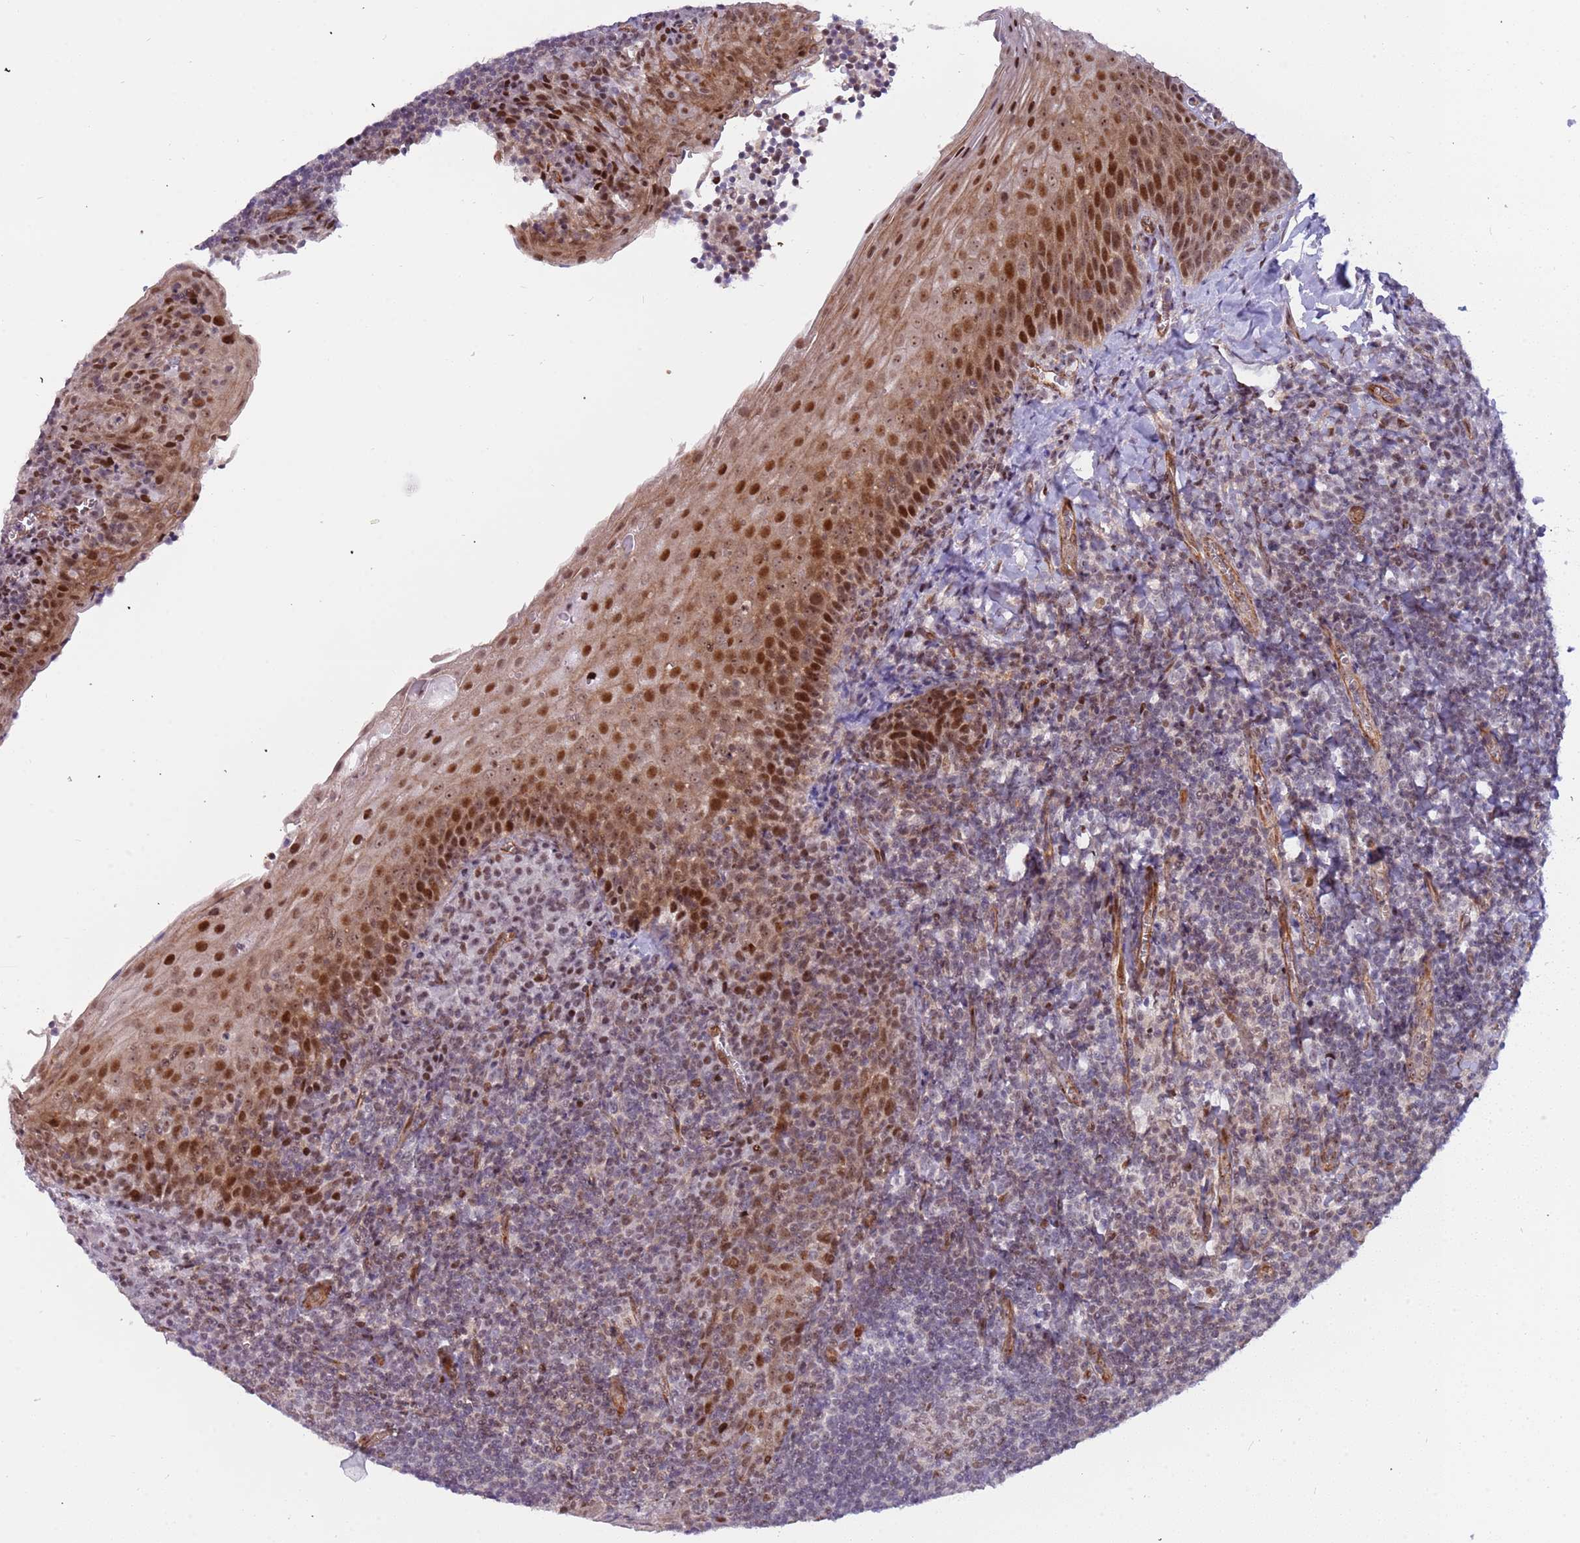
{"staining": {"intensity": "weak", "quantity": "<25%", "location": "nuclear"}, "tissue": "tonsil", "cell_type": "Germinal center cells", "image_type": "normal", "snomed": [{"axis": "morphology", "description": "Normal tissue, NOS"}, {"axis": "topography", "description": "Tonsil"}], "caption": "This micrograph is of normal tonsil stained with immunohistochemistry to label a protein in brown with the nuclei are counter-stained blue. There is no staining in germinal center cells.", "gene": "LRMDA", "patient": {"sex": "male", "age": 27}}